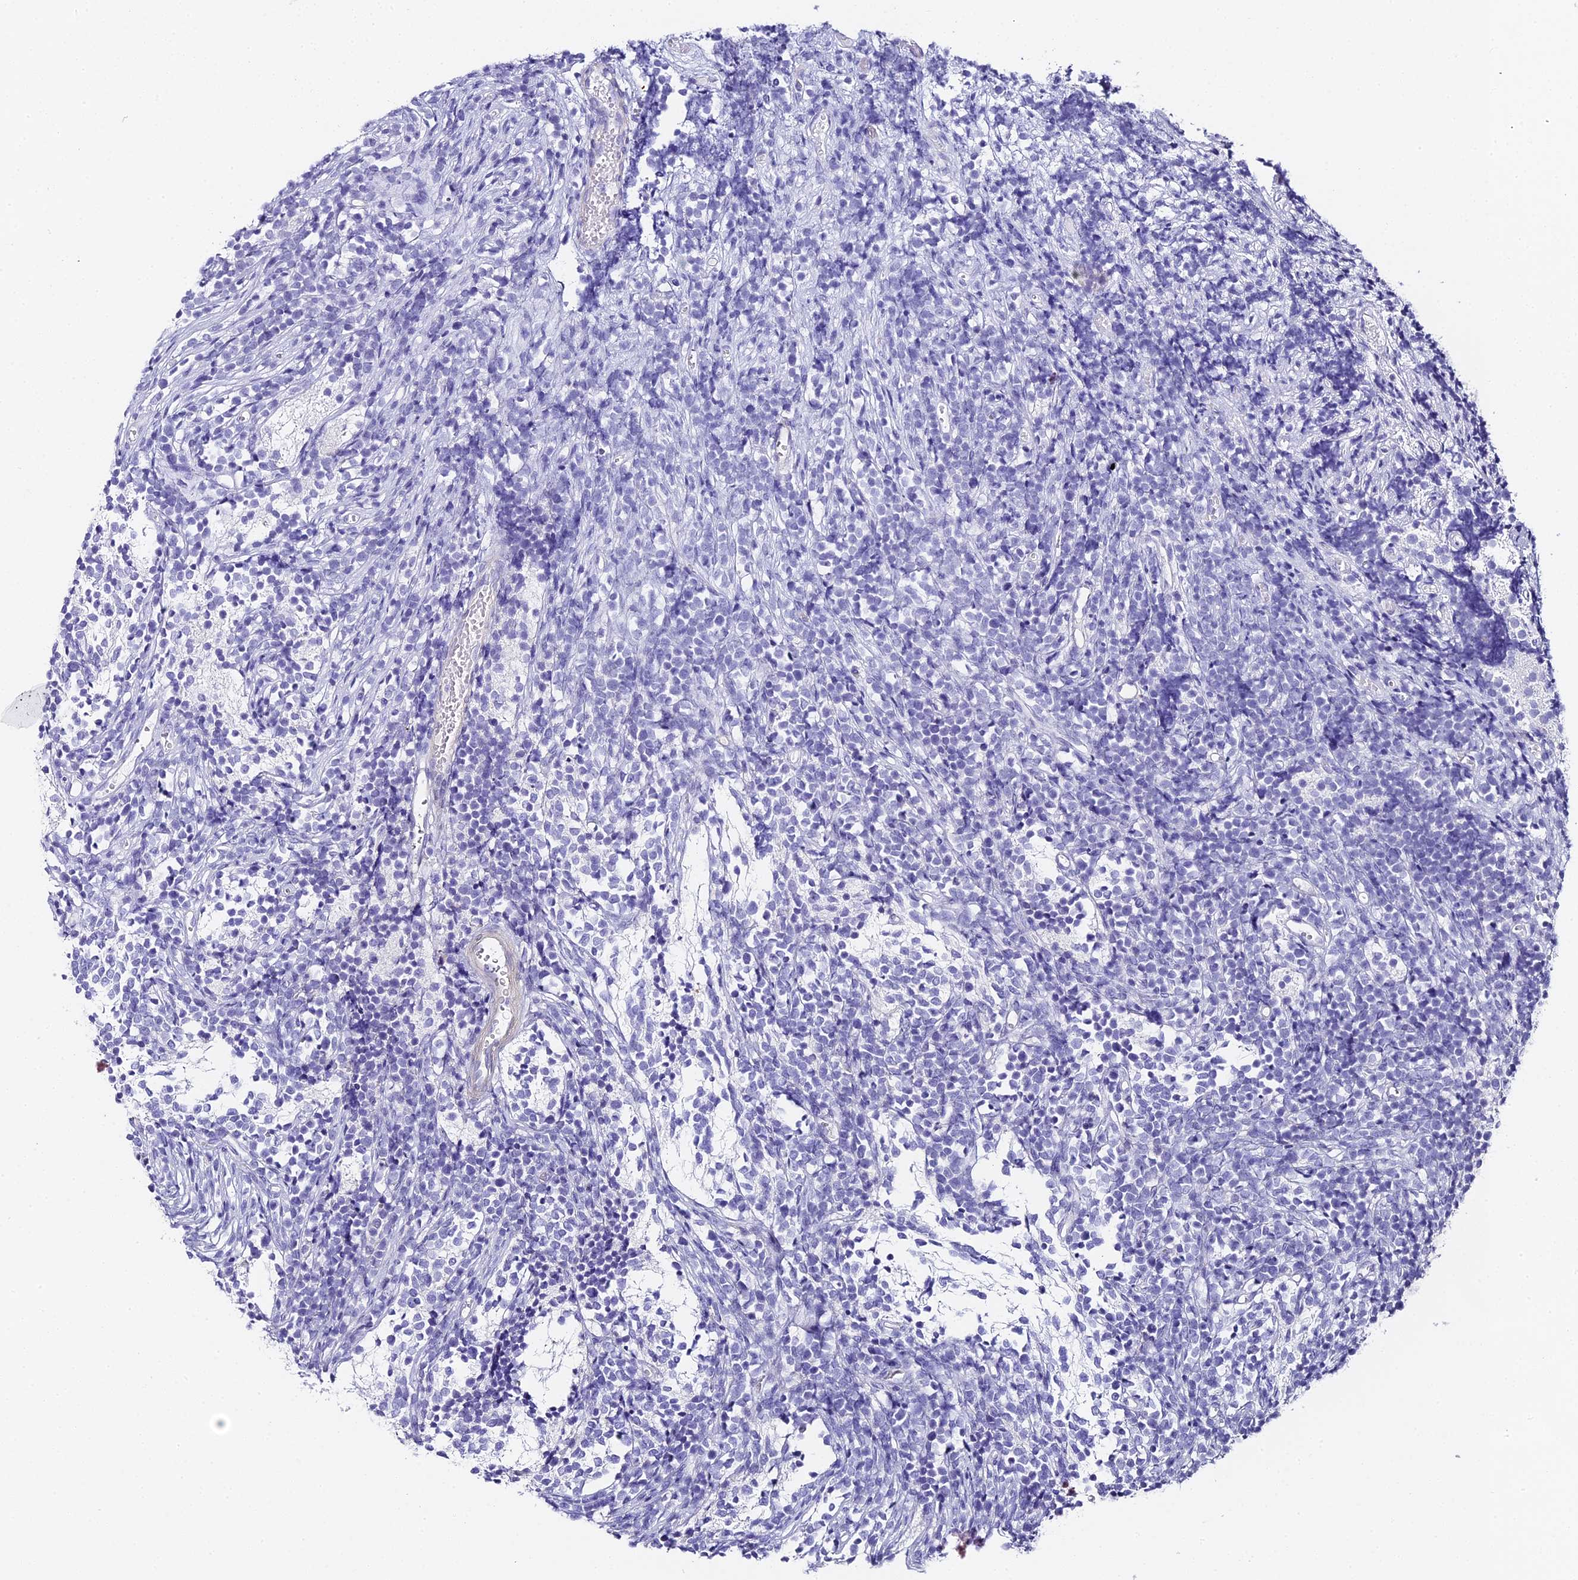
{"staining": {"intensity": "negative", "quantity": "none", "location": "none"}, "tissue": "glioma", "cell_type": "Tumor cells", "image_type": "cancer", "snomed": [{"axis": "morphology", "description": "Glioma, malignant, Low grade"}, {"axis": "topography", "description": "Brain"}], "caption": "This is an immunohistochemistry histopathology image of glioma. There is no staining in tumor cells.", "gene": "ABHD14A-ACY1", "patient": {"sex": "female", "age": 1}}